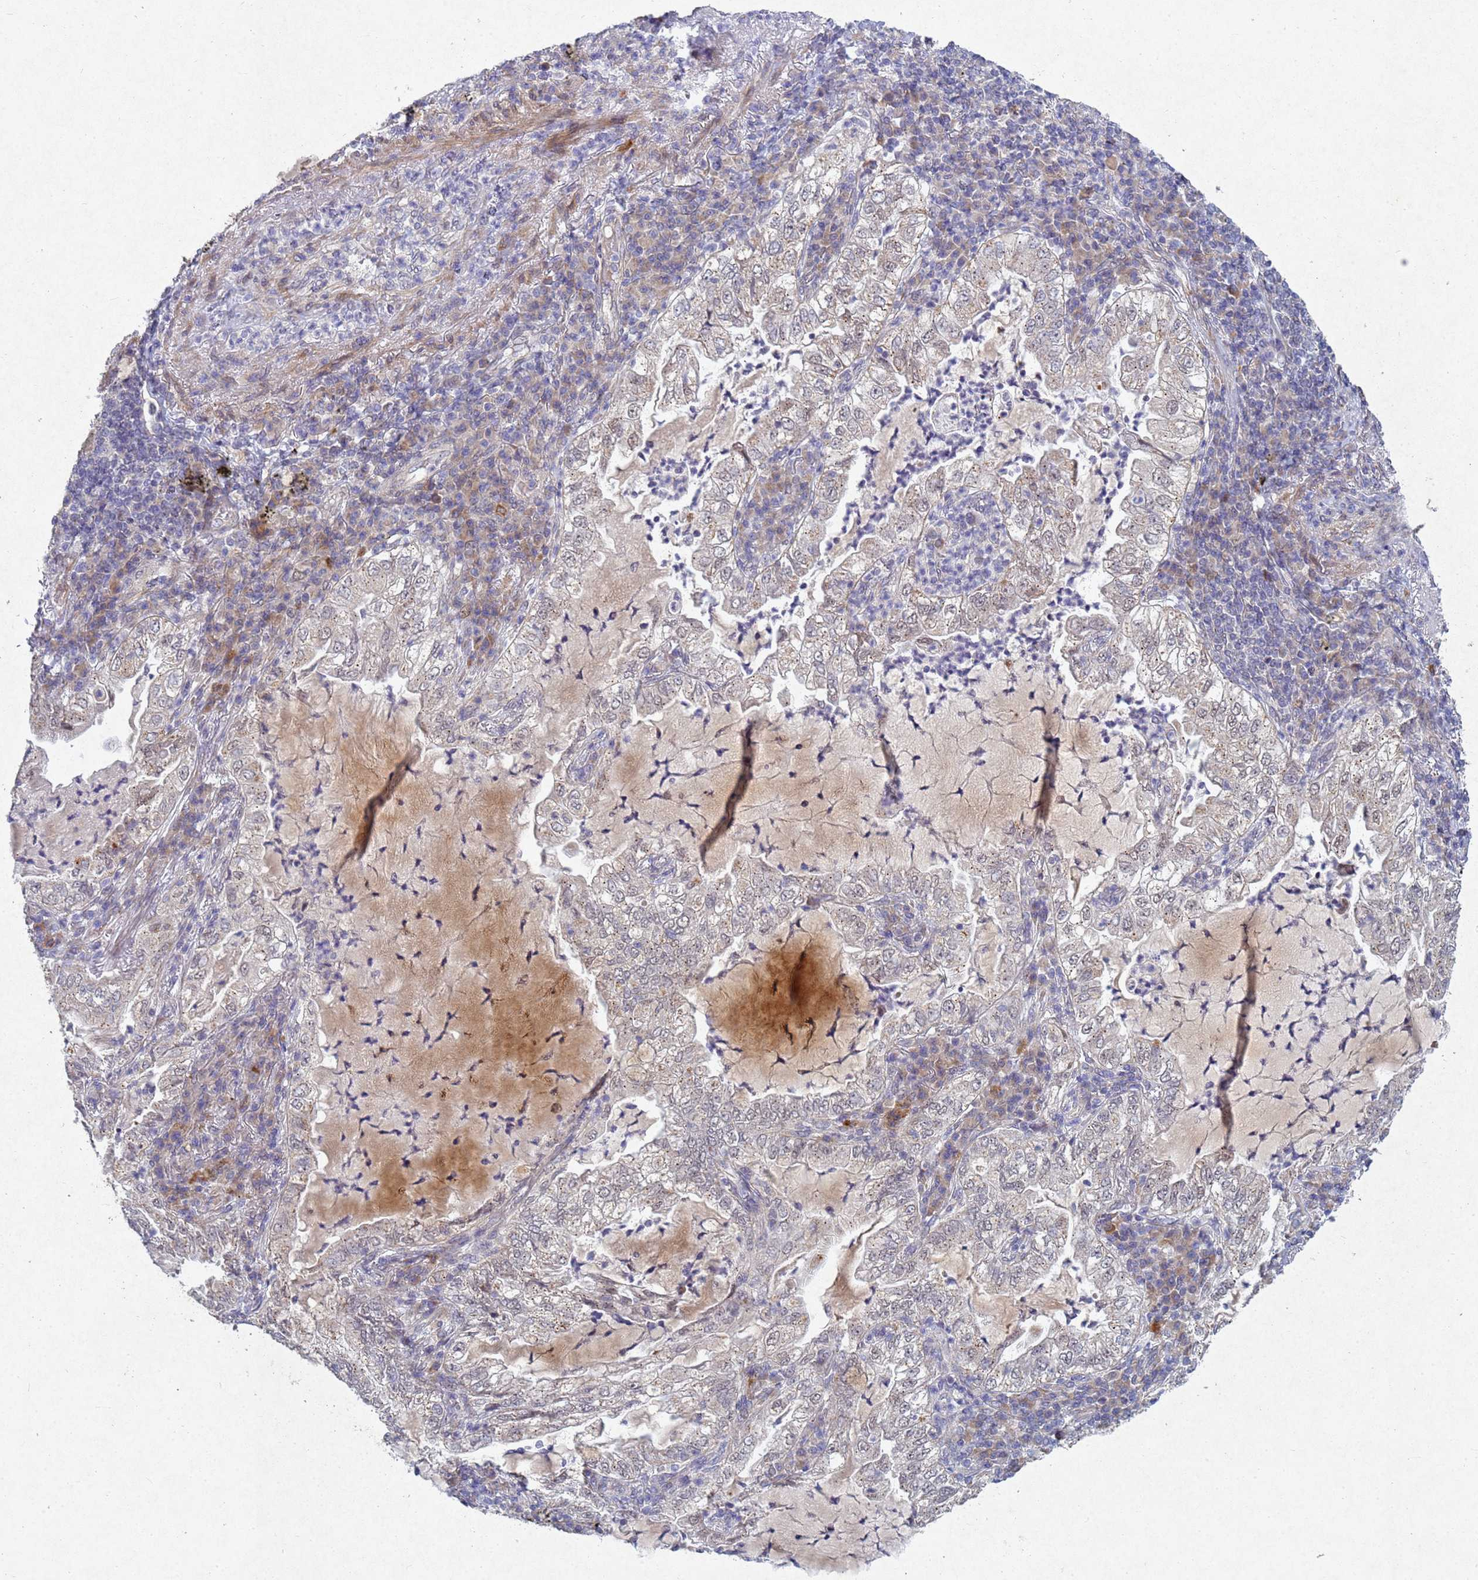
{"staining": {"intensity": "negative", "quantity": "none", "location": "none"}, "tissue": "lung cancer", "cell_type": "Tumor cells", "image_type": "cancer", "snomed": [{"axis": "morphology", "description": "Adenocarcinoma, NOS"}, {"axis": "topography", "description": "Lung"}], "caption": "Photomicrograph shows no protein positivity in tumor cells of lung adenocarcinoma tissue.", "gene": "TNPO2", "patient": {"sex": "female", "age": 73}}